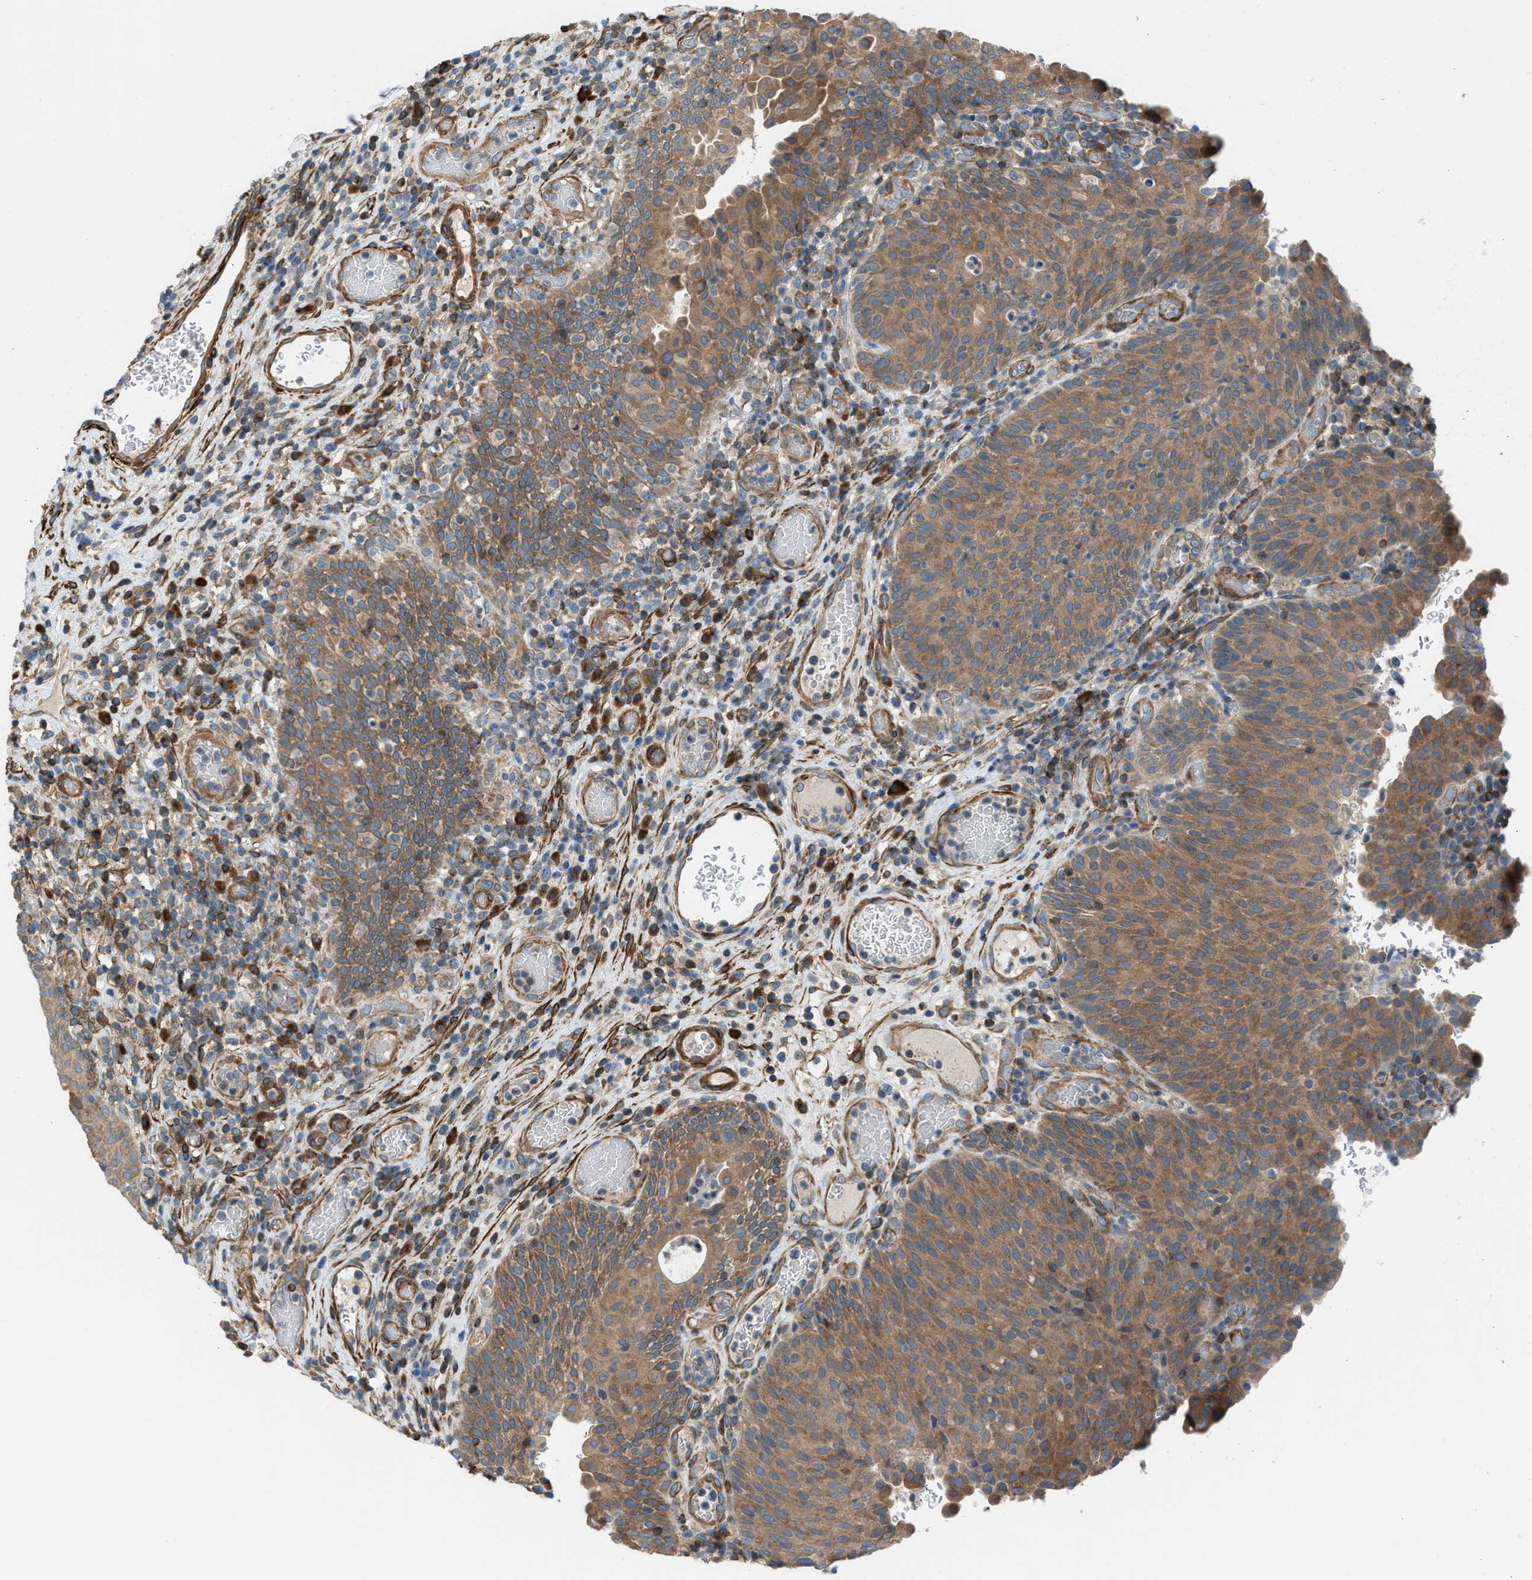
{"staining": {"intensity": "moderate", "quantity": ">75%", "location": "cytoplasmic/membranous"}, "tissue": "urothelial cancer", "cell_type": "Tumor cells", "image_type": "cancer", "snomed": [{"axis": "morphology", "description": "Urothelial carcinoma, Low grade"}, {"axis": "topography", "description": "Urinary bladder"}], "caption": "DAB (3,3'-diaminobenzidine) immunohistochemical staining of human urothelial cancer exhibits moderate cytoplasmic/membranous protein staining in about >75% of tumor cells. Using DAB (brown) and hematoxylin (blue) stains, captured at high magnification using brightfield microscopy.", "gene": "CHKB", "patient": {"sex": "female", "age": 75}}